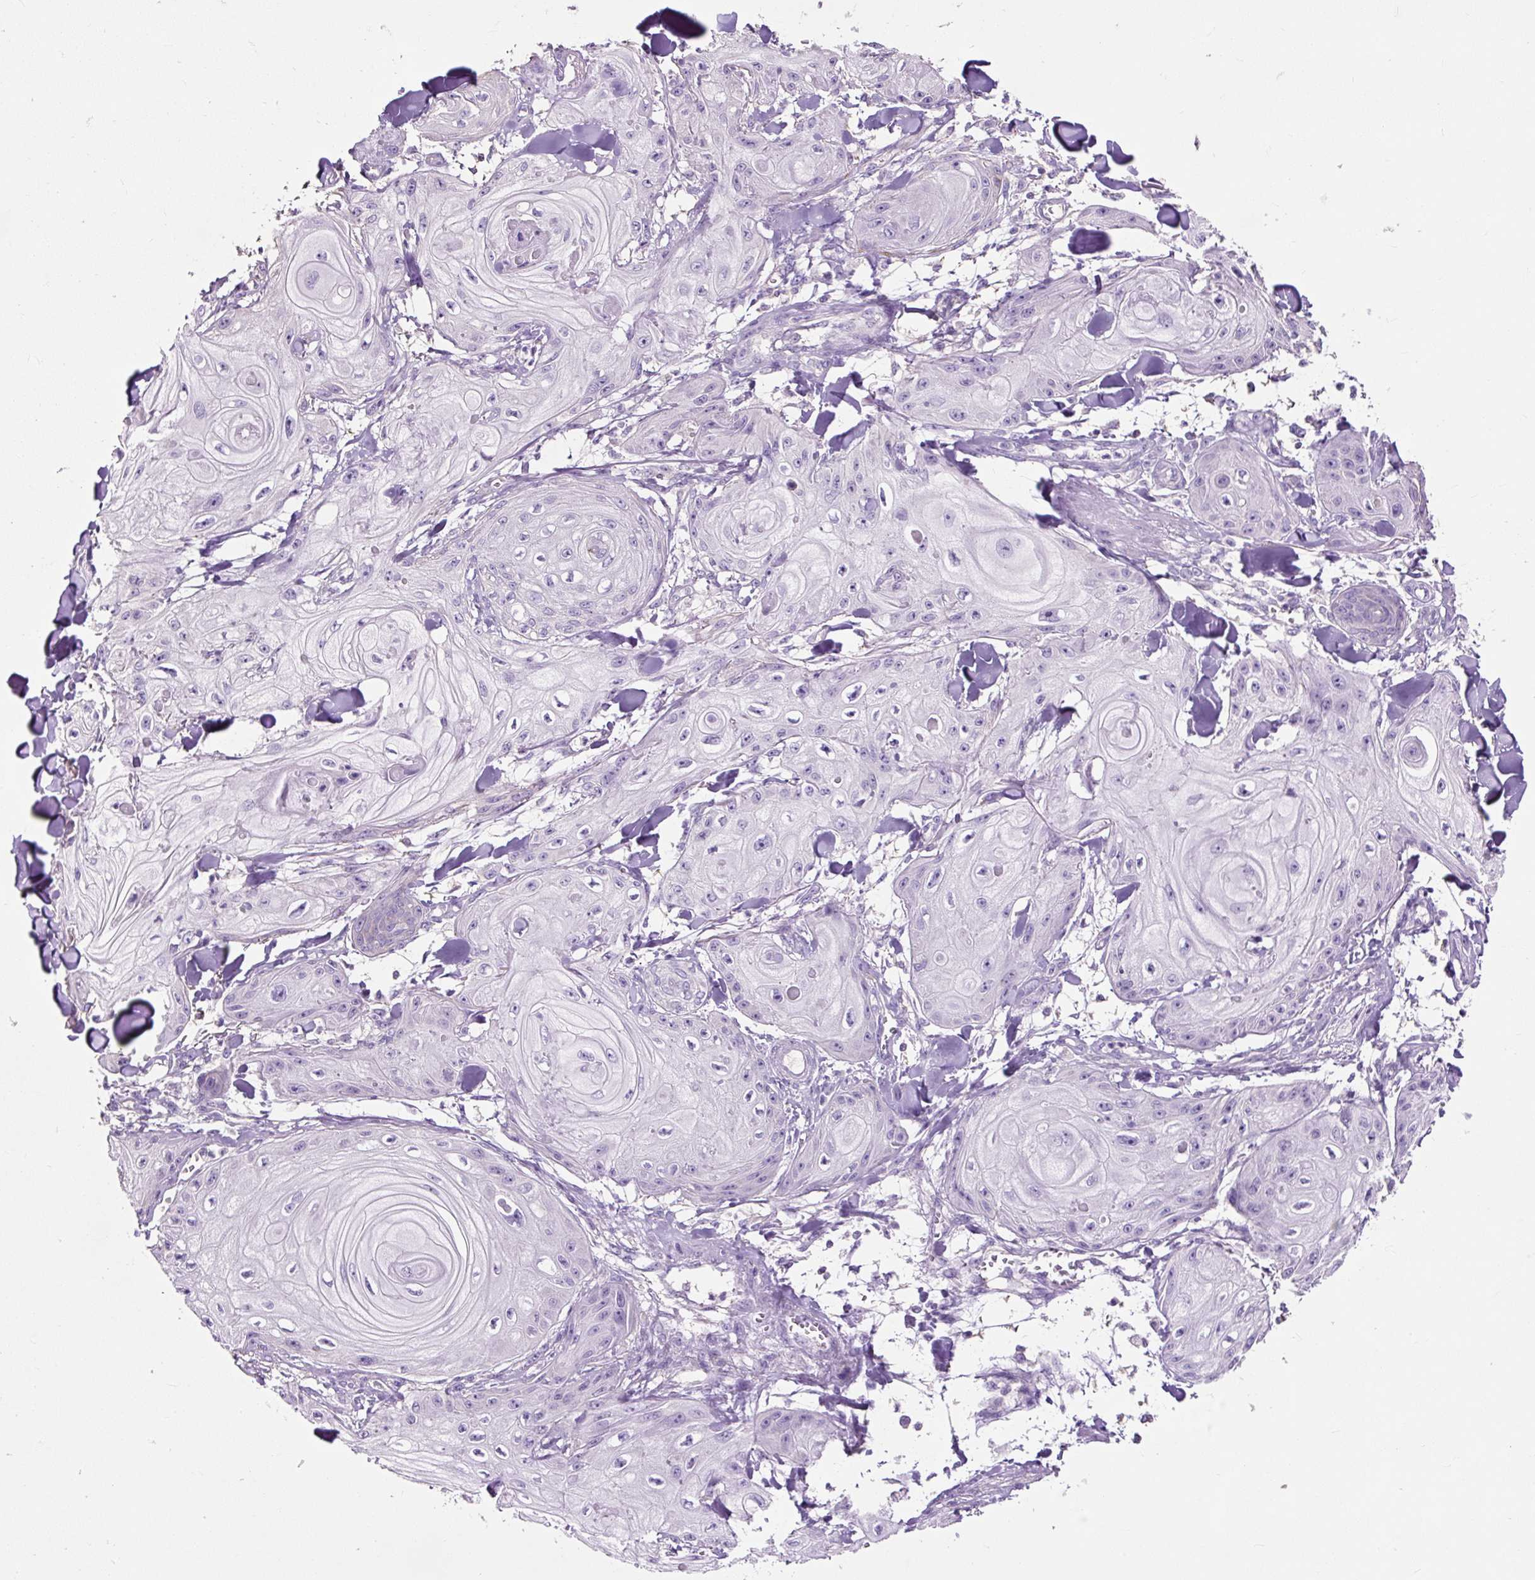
{"staining": {"intensity": "negative", "quantity": "none", "location": "none"}, "tissue": "skin cancer", "cell_type": "Tumor cells", "image_type": "cancer", "snomed": [{"axis": "morphology", "description": "Squamous cell carcinoma, NOS"}, {"axis": "topography", "description": "Skin"}], "caption": "Tumor cells show no significant staining in skin cancer. (DAB (3,3'-diaminobenzidine) immunohistochemistry (IHC) with hematoxylin counter stain).", "gene": "OR10A7", "patient": {"sex": "male", "age": 74}}